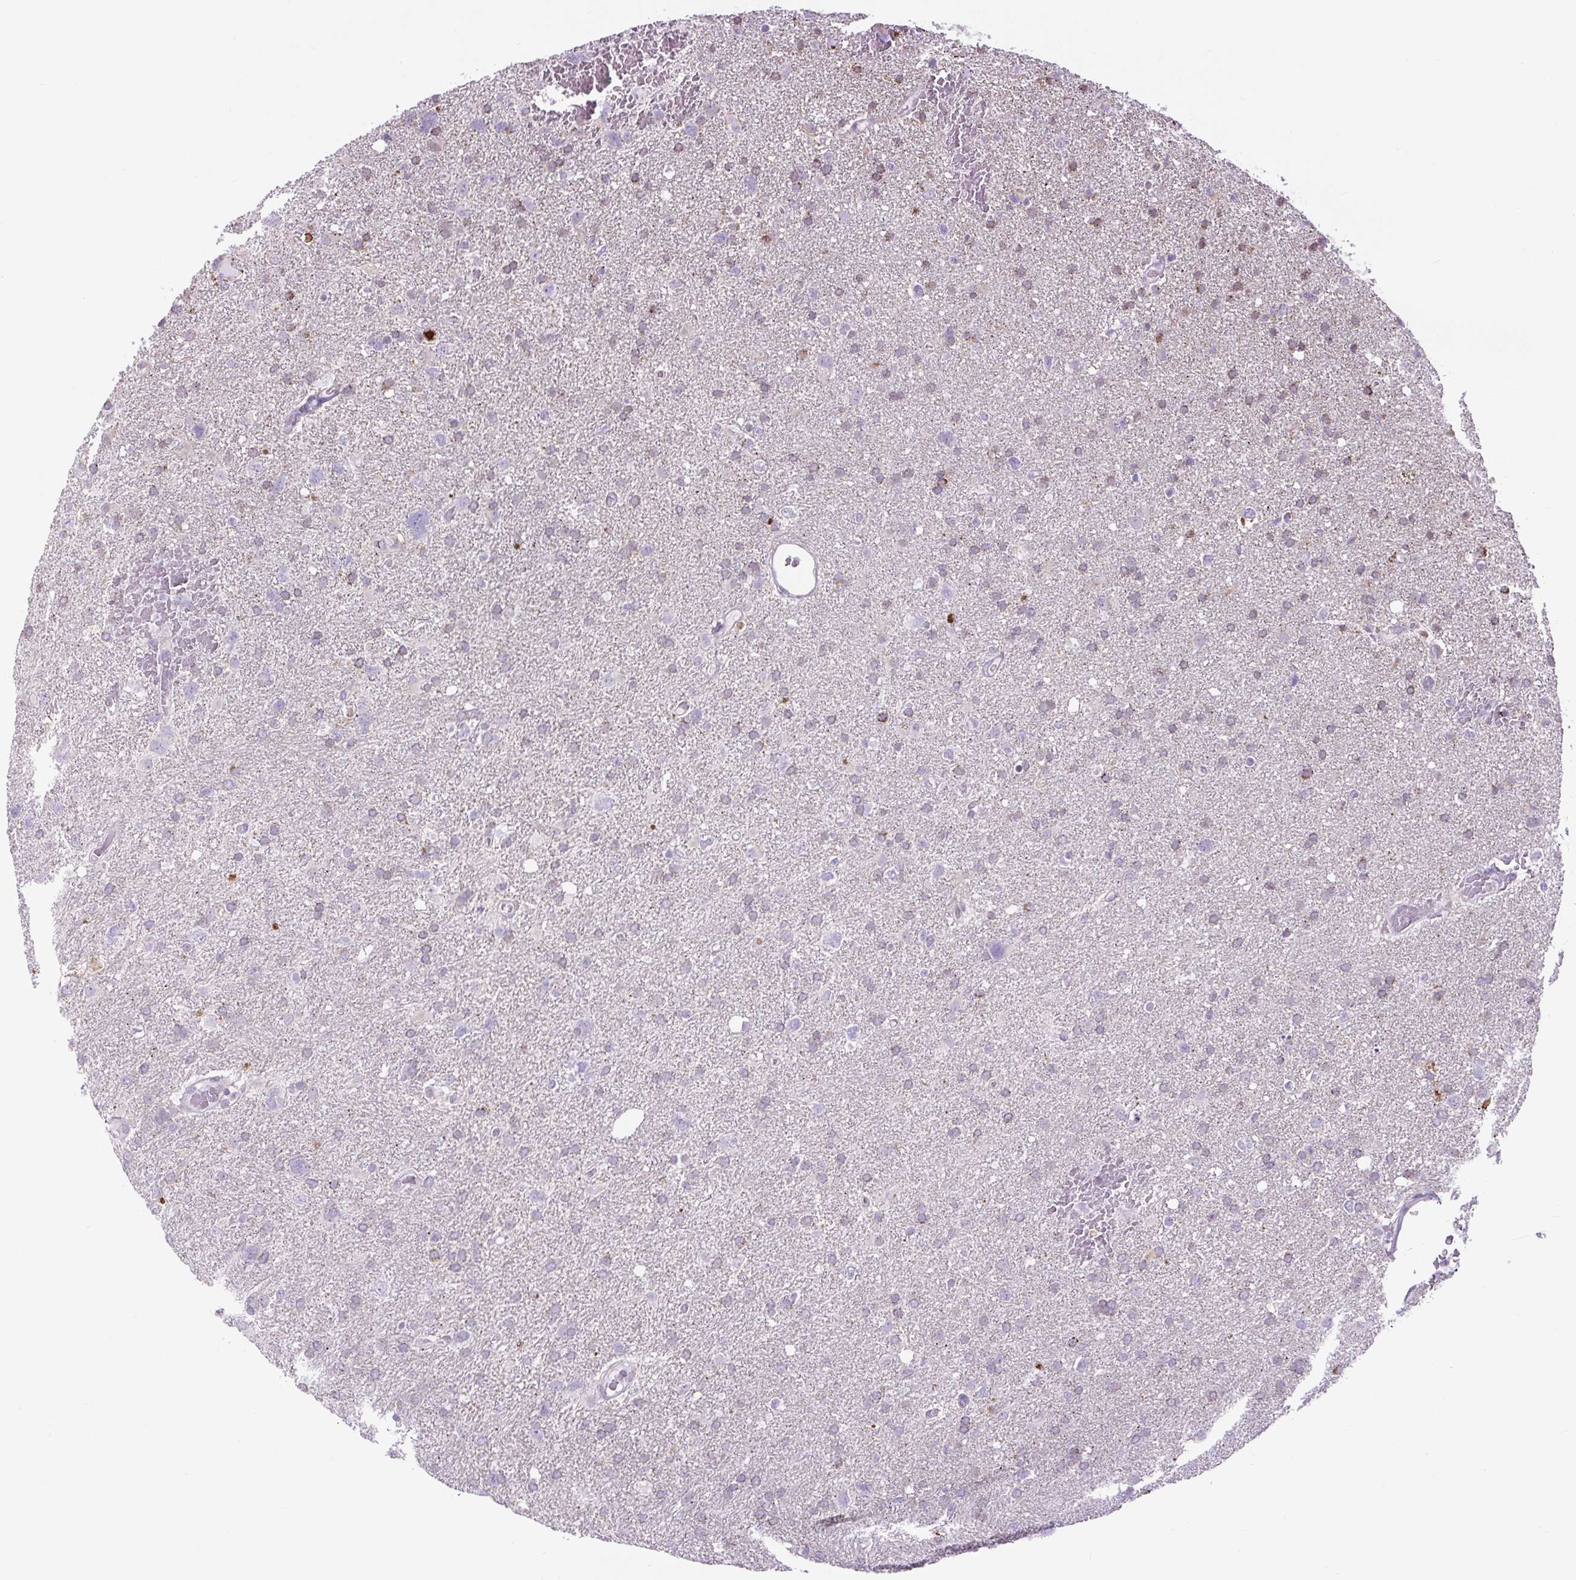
{"staining": {"intensity": "weak", "quantity": "<25%", "location": "cytoplasmic/membranous"}, "tissue": "glioma", "cell_type": "Tumor cells", "image_type": "cancer", "snomed": [{"axis": "morphology", "description": "Glioma, malignant, High grade"}, {"axis": "topography", "description": "Brain"}], "caption": "Immunohistochemistry photomicrograph of human glioma stained for a protein (brown), which demonstrates no positivity in tumor cells. Brightfield microscopy of immunohistochemistry stained with DAB (3,3'-diaminobenzidine) (brown) and hematoxylin (blue), captured at high magnification.", "gene": "SCO2", "patient": {"sex": "male", "age": 61}}